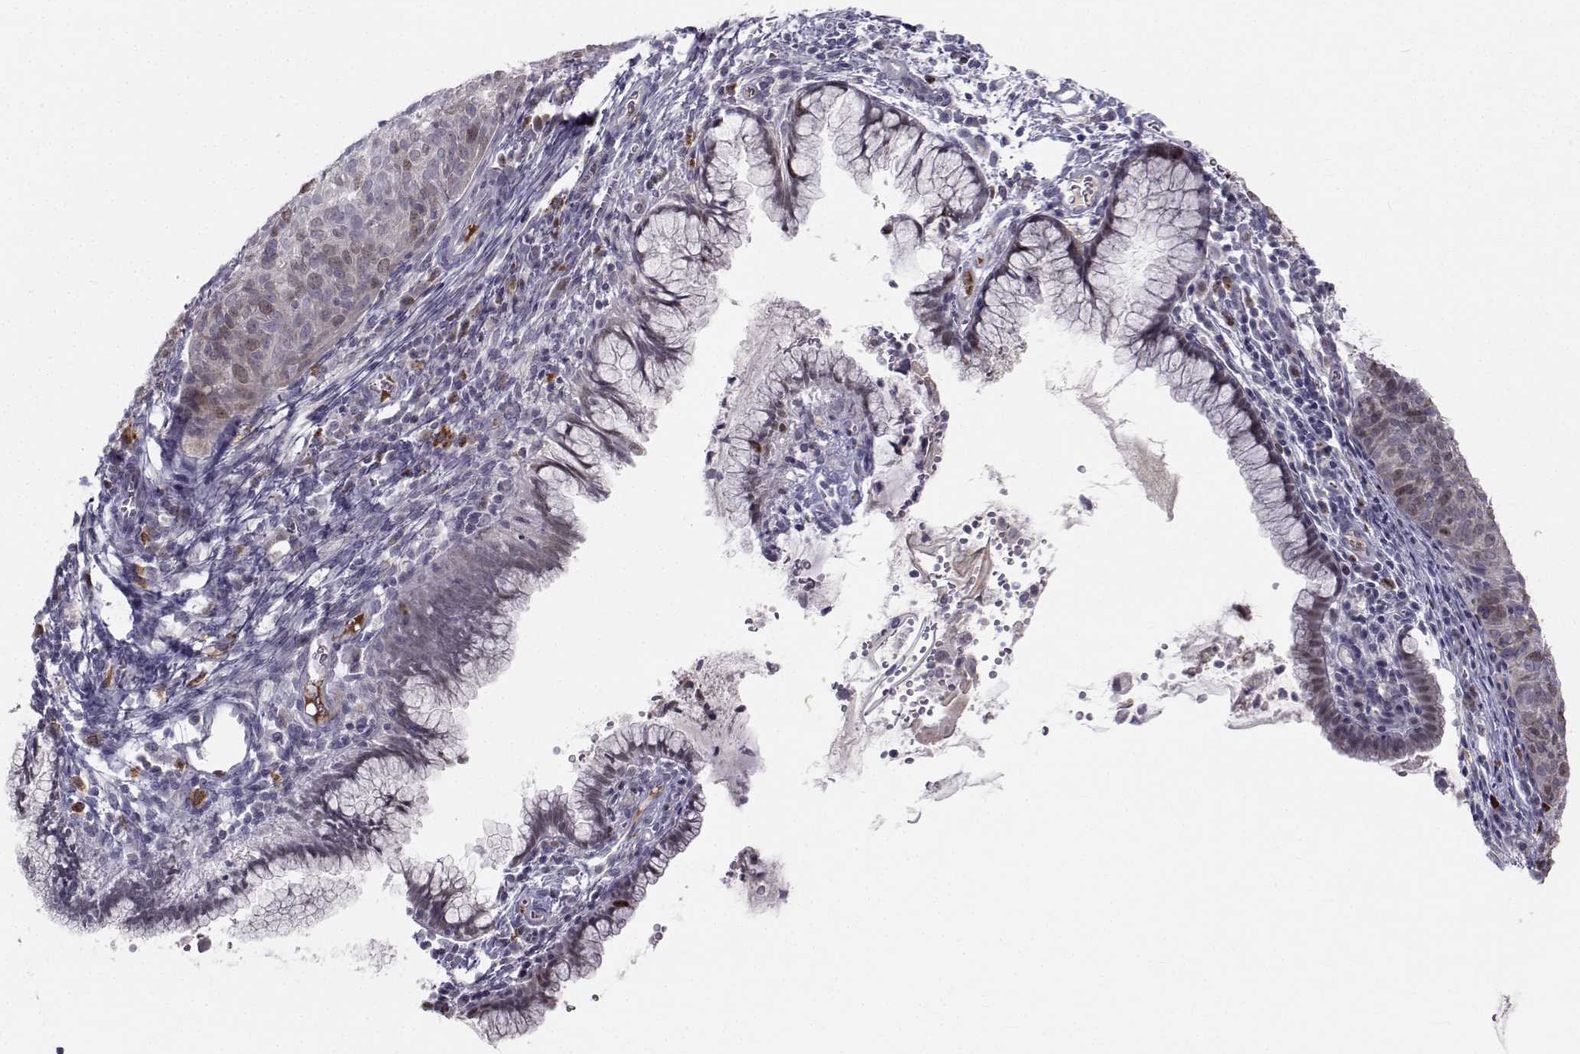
{"staining": {"intensity": "weak", "quantity": "25%-75%", "location": "nuclear"}, "tissue": "cervical cancer", "cell_type": "Tumor cells", "image_type": "cancer", "snomed": [{"axis": "morphology", "description": "Squamous cell carcinoma, NOS"}, {"axis": "topography", "description": "Cervix"}], "caption": "The histopathology image demonstrates staining of cervical squamous cell carcinoma, revealing weak nuclear protein staining (brown color) within tumor cells. (Brightfield microscopy of DAB IHC at high magnification).", "gene": "LRP8", "patient": {"sex": "female", "age": 39}}